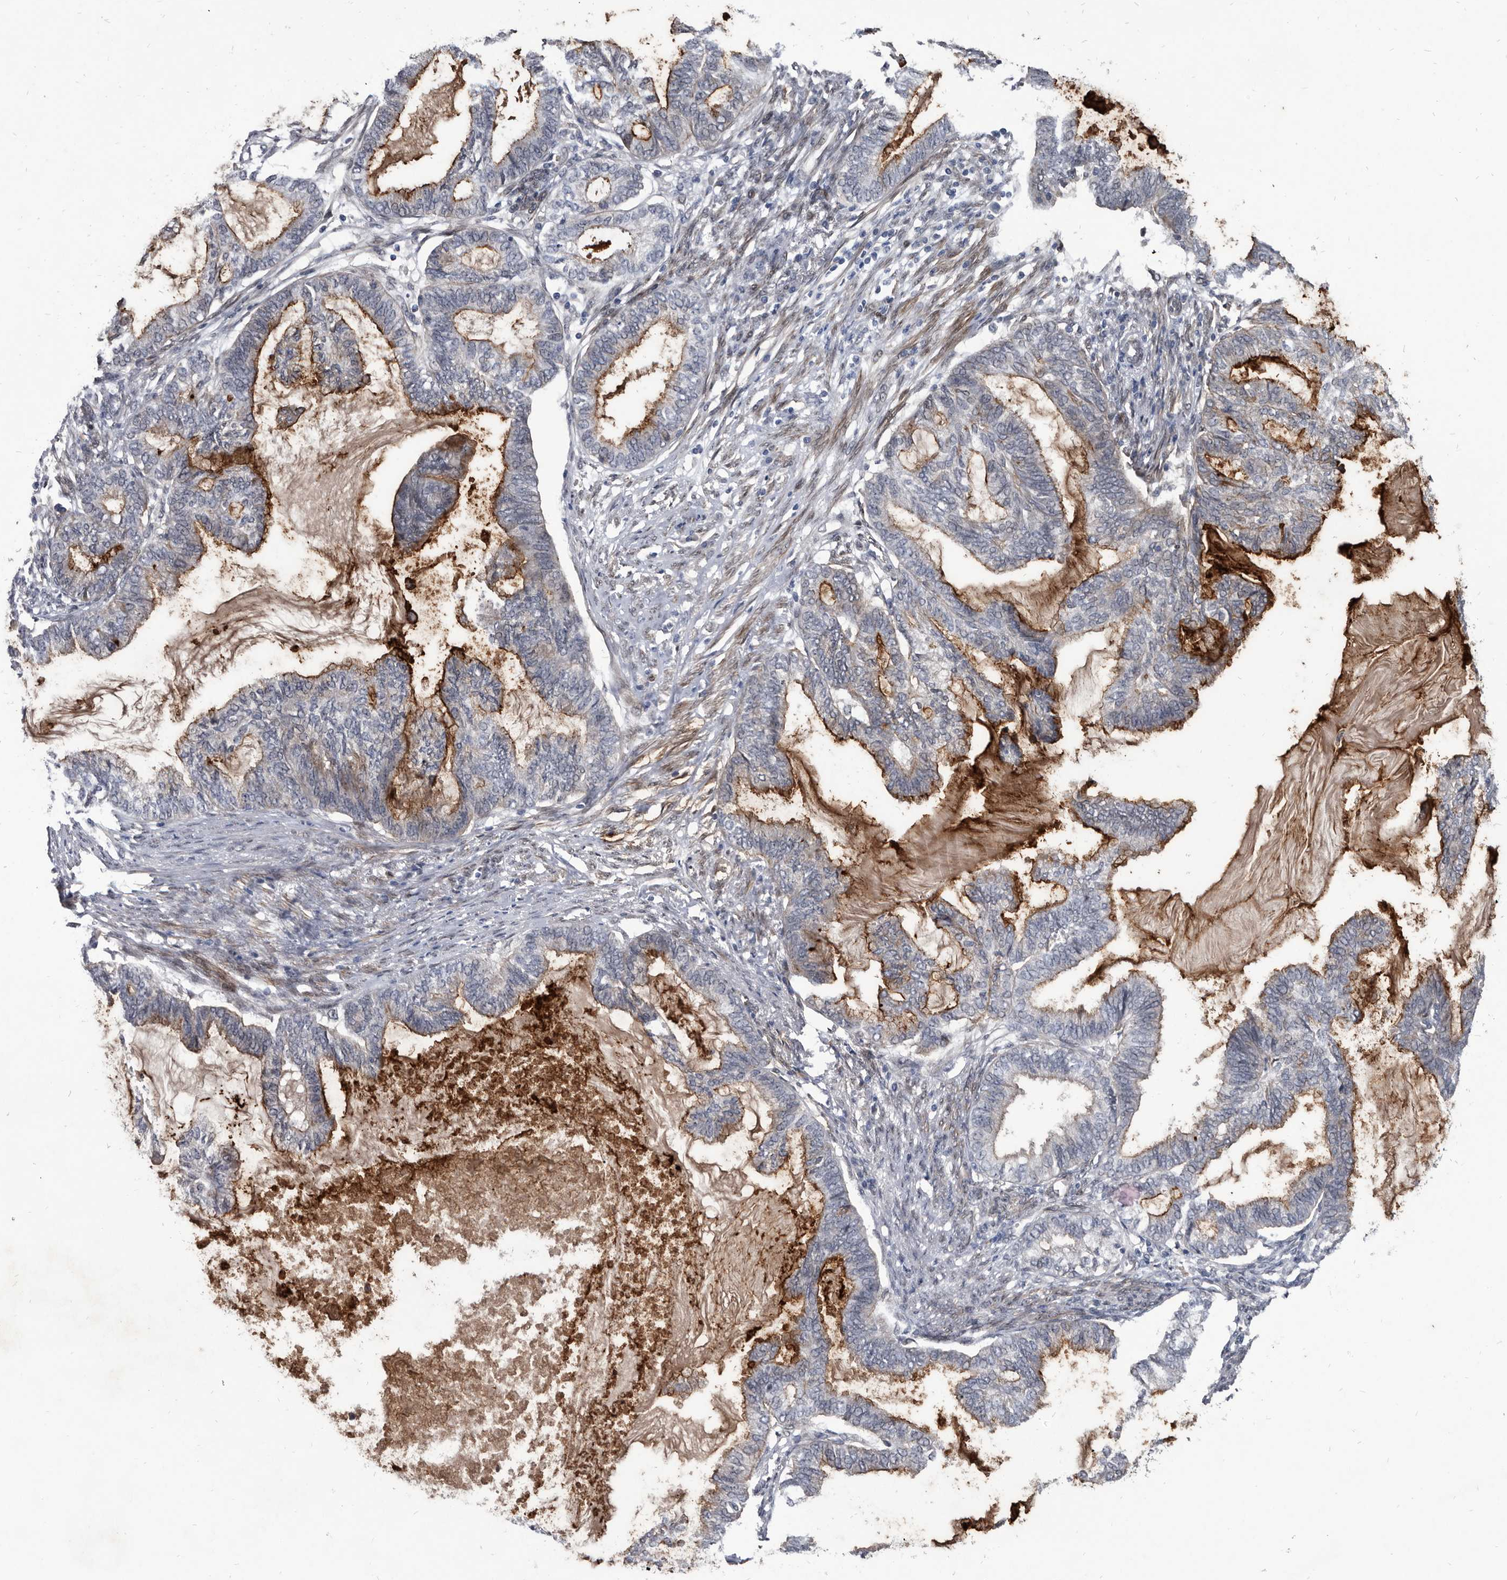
{"staining": {"intensity": "moderate", "quantity": "<25%", "location": "cytoplasmic/membranous"}, "tissue": "endometrial cancer", "cell_type": "Tumor cells", "image_type": "cancer", "snomed": [{"axis": "morphology", "description": "Adenocarcinoma, NOS"}, {"axis": "topography", "description": "Endometrium"}], "caption": "The histopathology image reveals immunohistochemical staining of endometrial cancer. There is moderate cytoplasmic/membranous expression is present in approximately <25% of tumor cells.", "gene": "PROM1", "patient": {"sex": "female", "age": 86}}